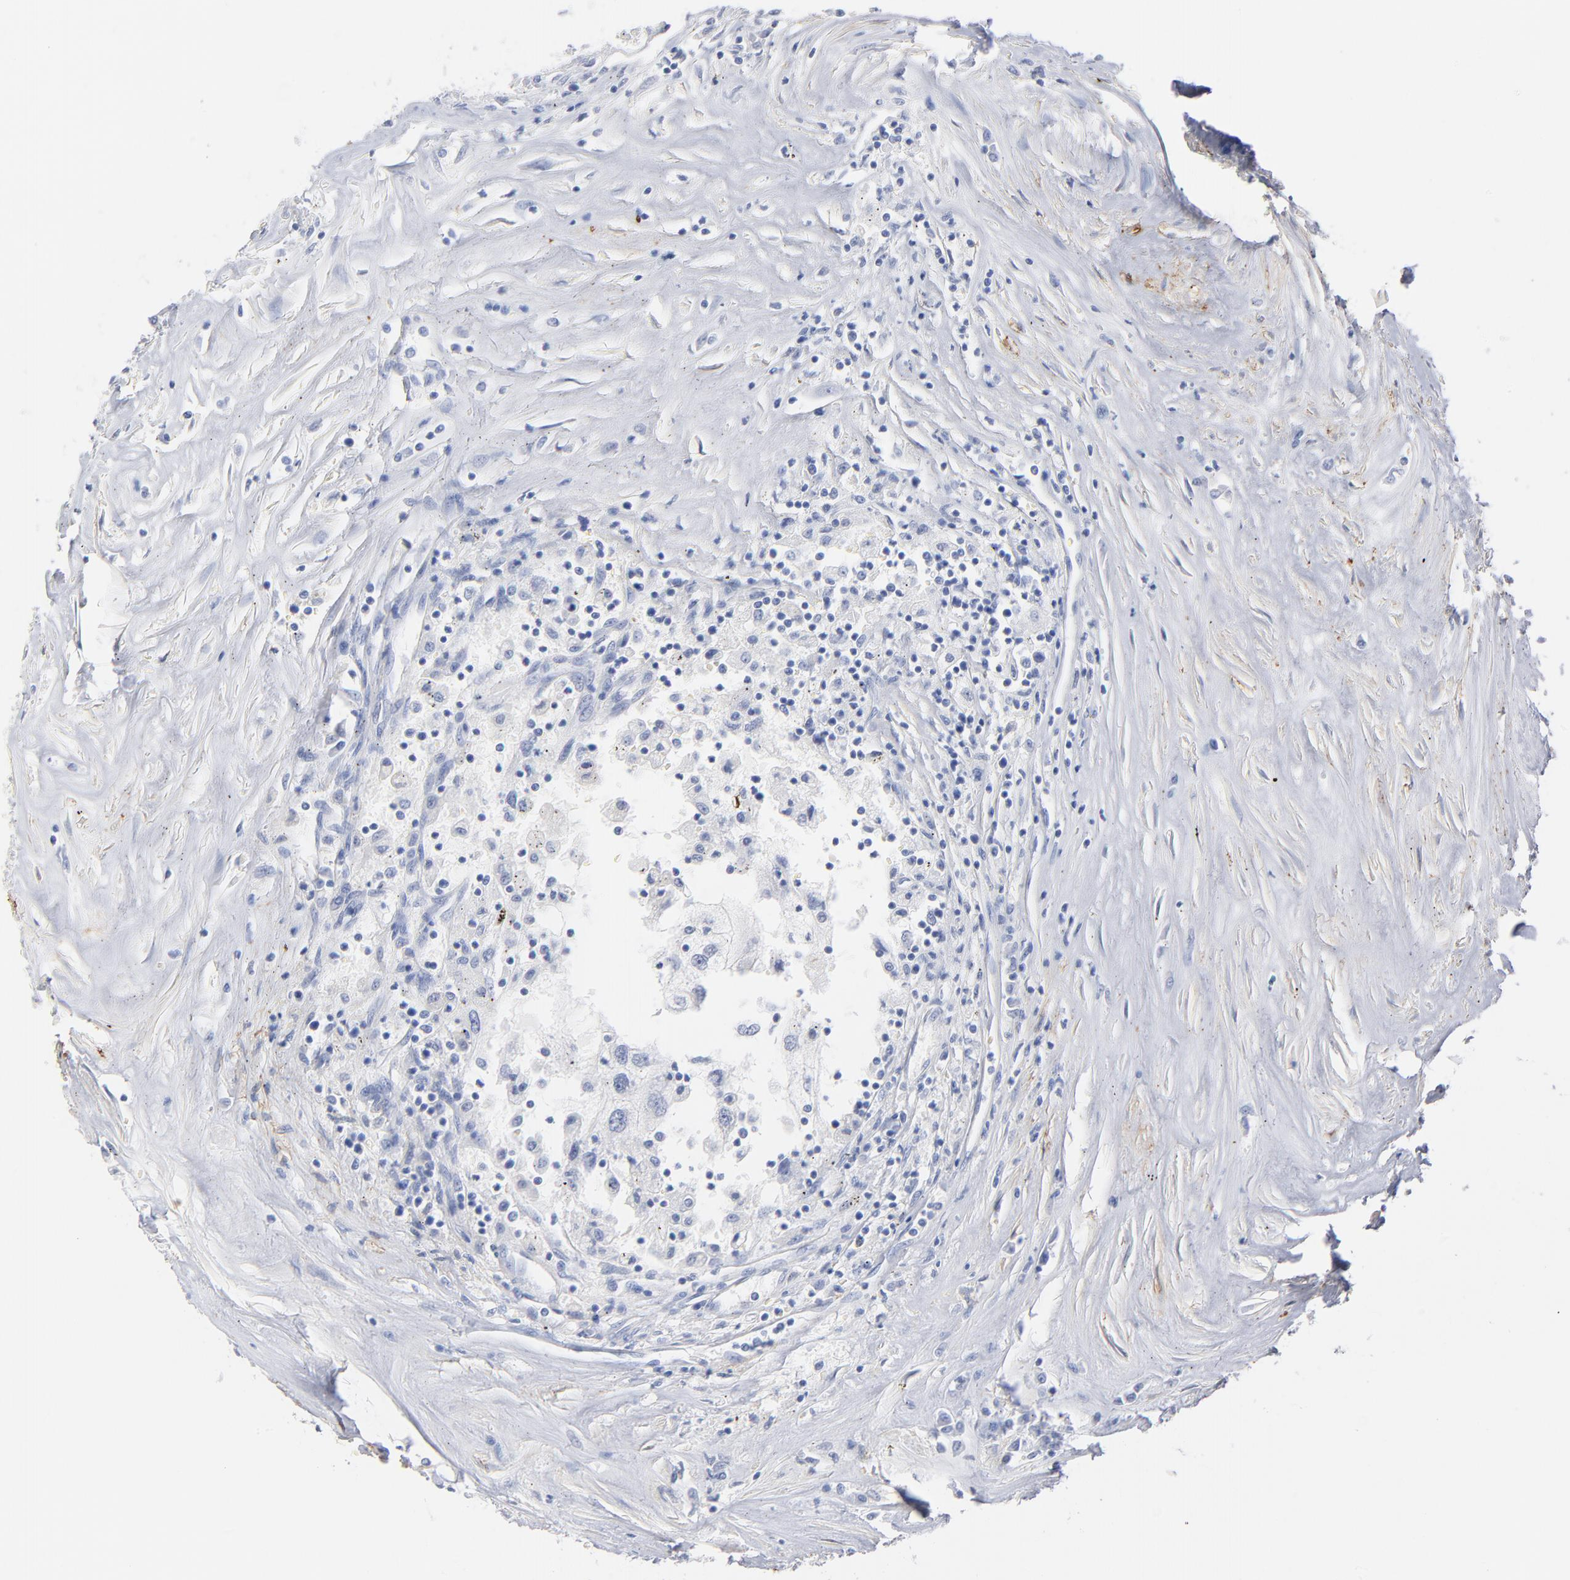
{"staining": {"intensity": "negative", "quantity": "none", "location": "none"}, "tissue": "renal cancer", "cell_type": "Tumor cells", "image_type": "cancer", "snomed": [{"axis": "morphology", "description": "Normal tissue, NOS"}, {"axis": "morphology", "description": "Adenocarcinoma, NOS"}, {"axis": "topography", "description": "Kidney"}], "caption": "Immunohistochemical staining of renal cancer (adenocarcinoma) demonstrates no significant positivity in tumor cells. The staining is performed using DAB brown chromogen with nuclei counter-stained in using hematoxylin.", "gene": "AGTR1", "patient": {"sex": "male", "age": 71}}